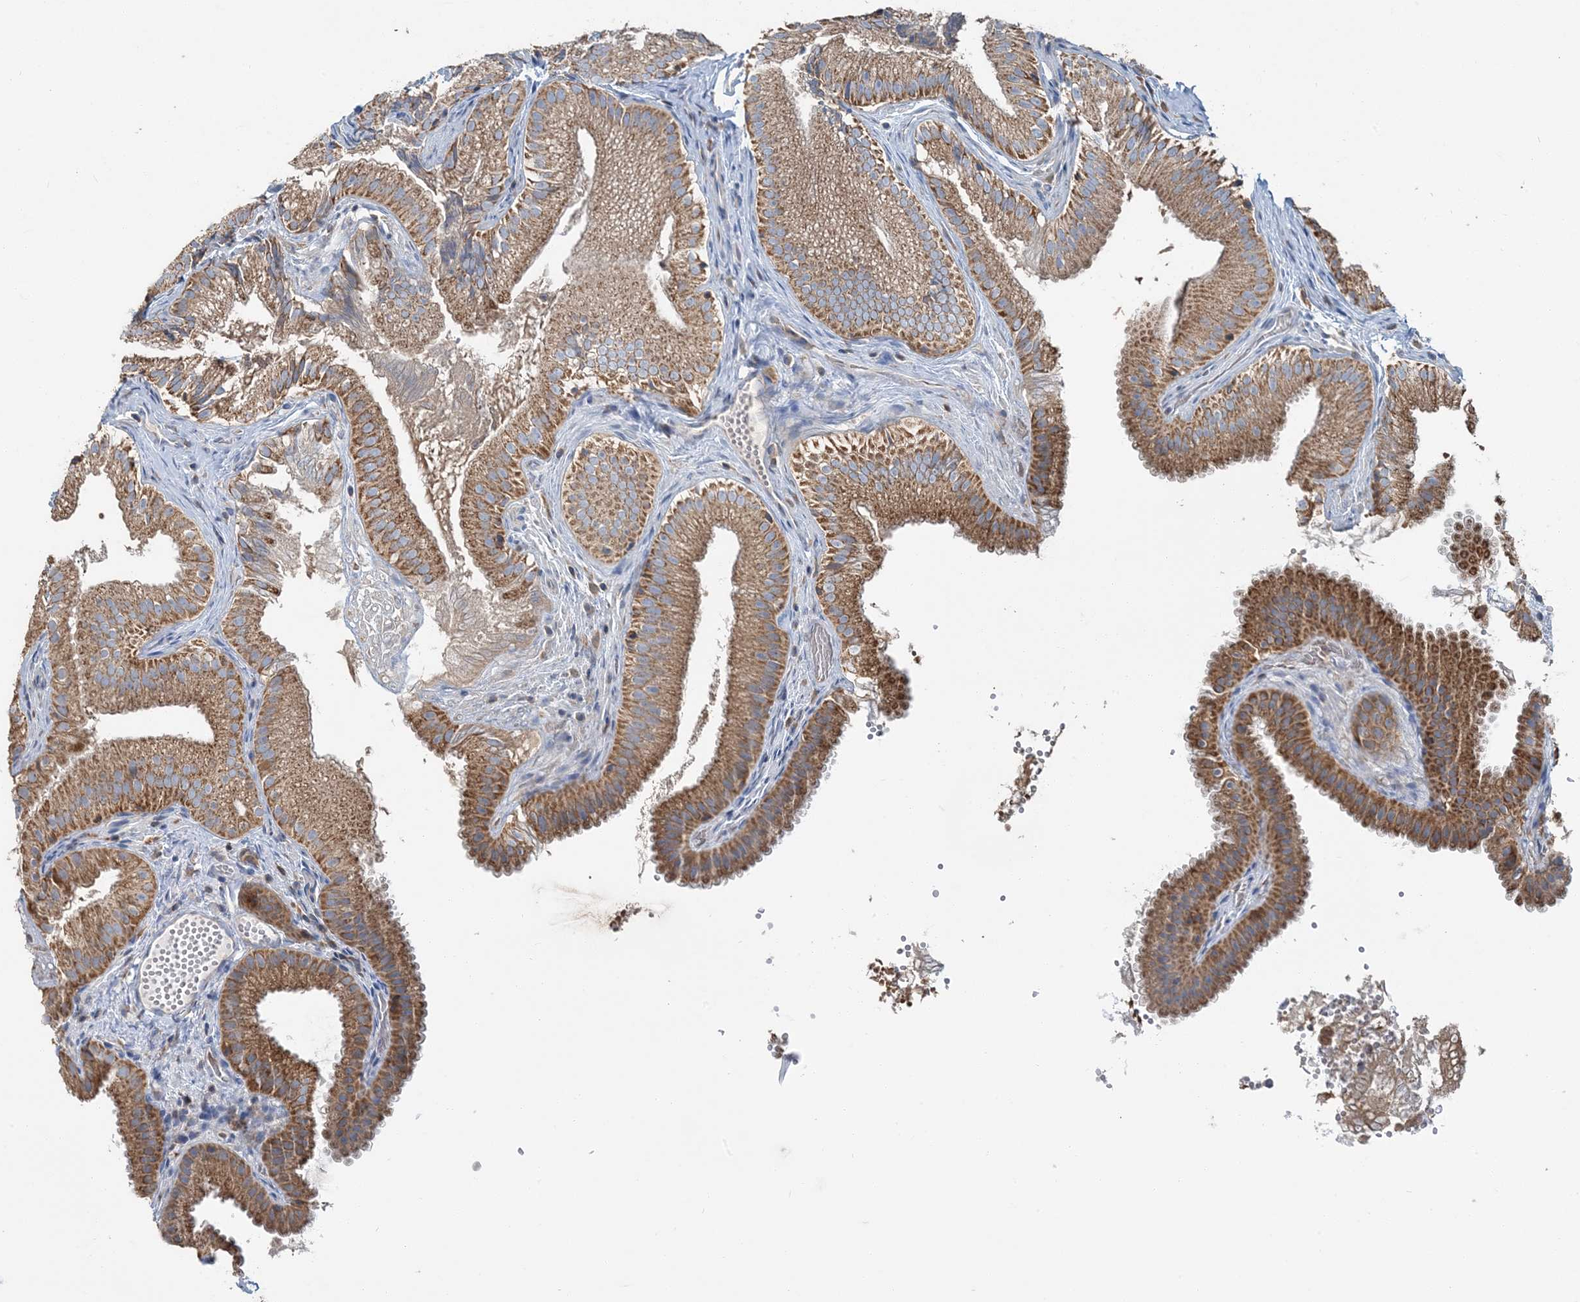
{"staining": {"intensity": "moderate", "quantity": ">75%", "location": "cytoplasmic/membranous"}, "tissue": "gallbladder", "cell_type": "Glandular cells", "image_type": "normal", "snomed": [{"axis": "morphology", "description": "Normal tissue, NOS"}, {"axis": "topography", "description": "Gallbladder"}], "caption": "A brown stain labels moderate cytoplasmic/membranous expression of a protein in glandular cells of unremarkable human gallbladder. Nuclei are stained in blue.", "gene": "TMLHE", "patient": {"sex": "female", "age": 30}}